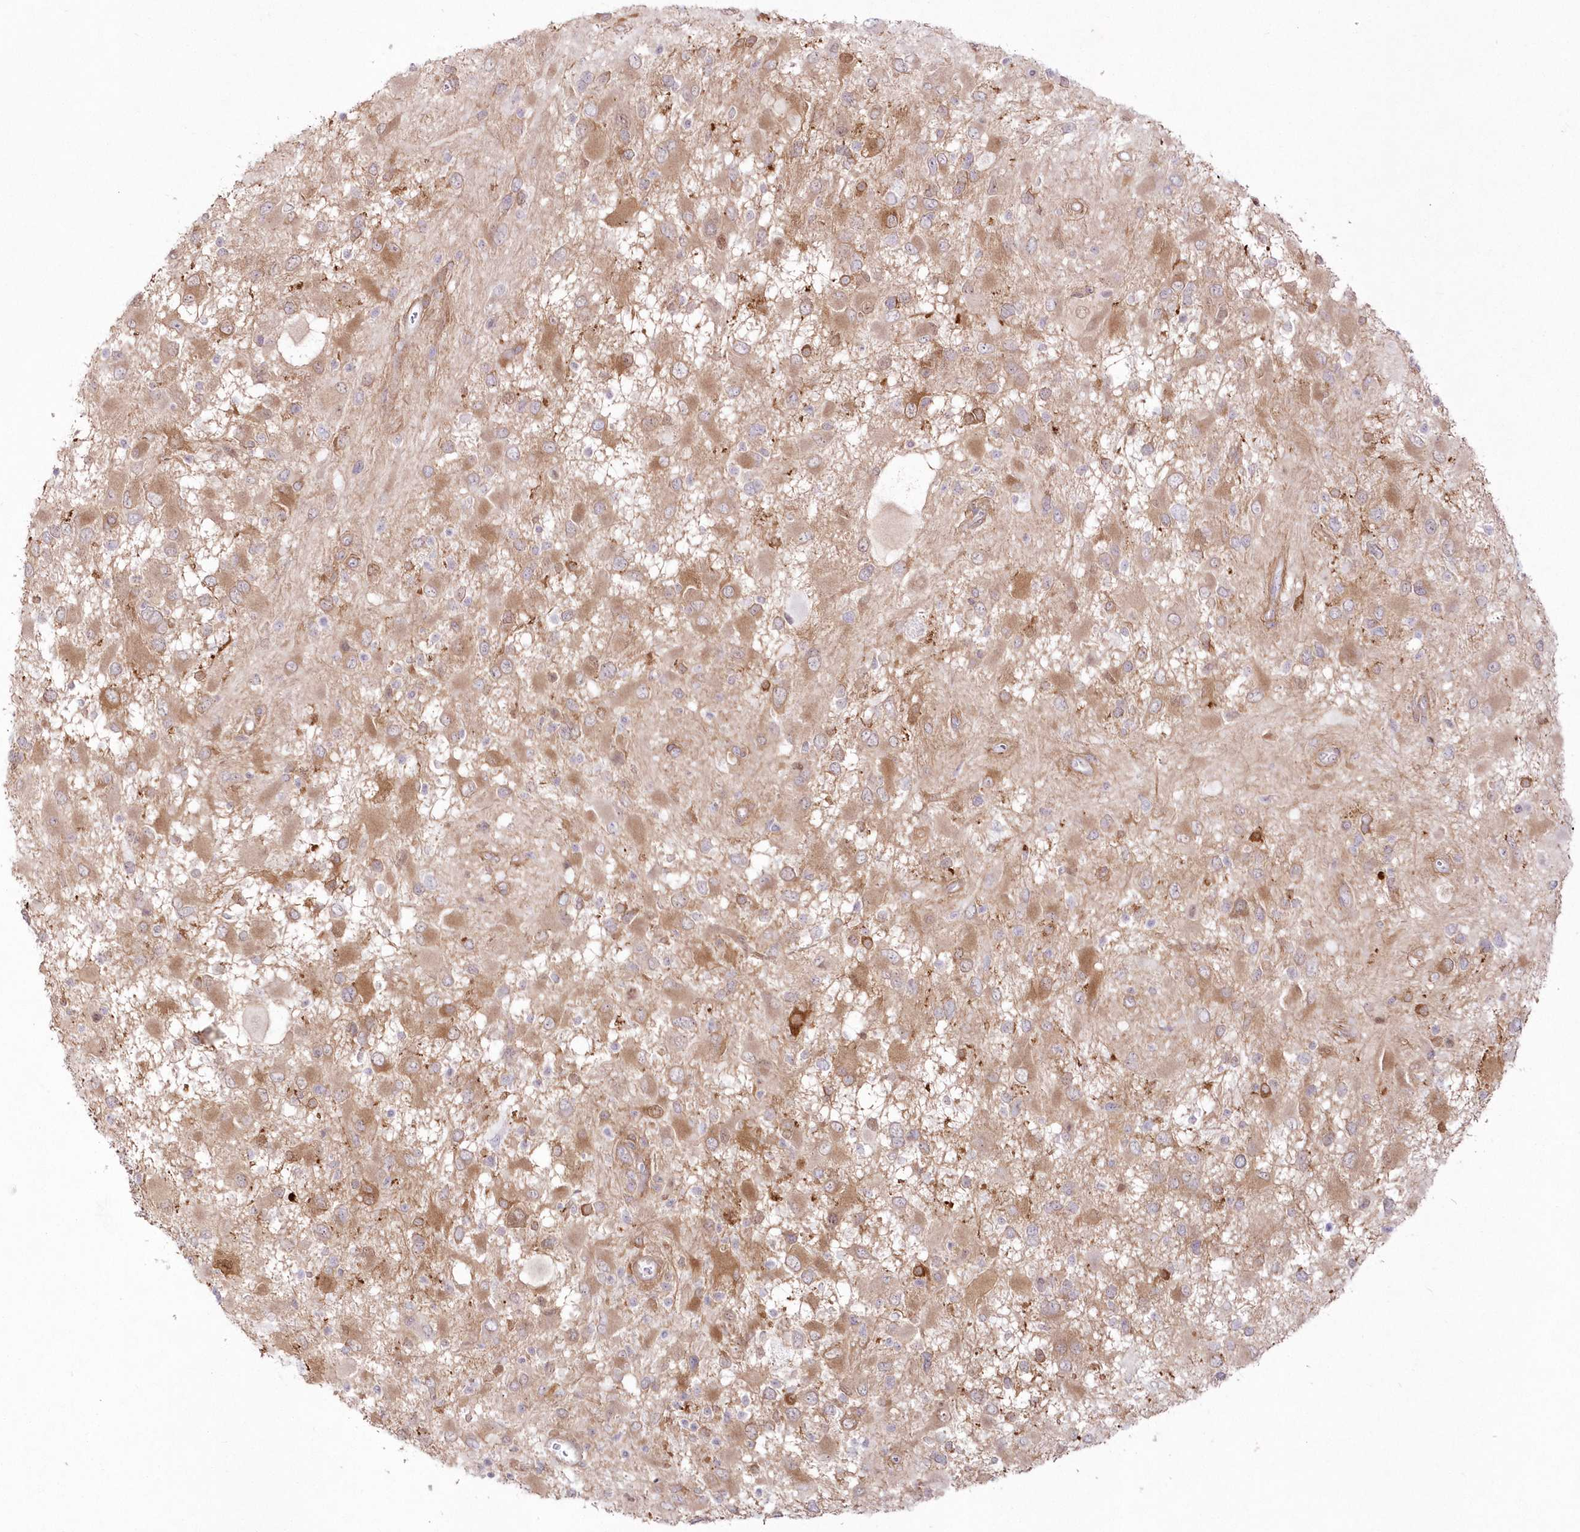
{"staining": {"intensity": "moderate", "quantity": "25%-75%", "location": "cytoplasmic/membranous"}, "tissue": "glioma", "cell_type": "Tumor cells", "image_type": "cancer", "snomed": [{"axis": "morphology", "description": "Glioma, malignant, High grade"}, {"axis": "topography", "description": "Brain"}], "caption": "Immunohistochemistry (IHC) staining of high-grade glioma (malignant), which shows medium levels of moderate cytoplasmic/membranous positivity in about 25%-75% of tumor cells indicating moderate cytoplasmic/membranous protein positivity. The staining was performed using DAB (brown) for protein detection and nuclei were counterstained in hematoxylin (blue).", "gene": "SH3PXD2B", "patient": {"sex": "male", "age": 53}}